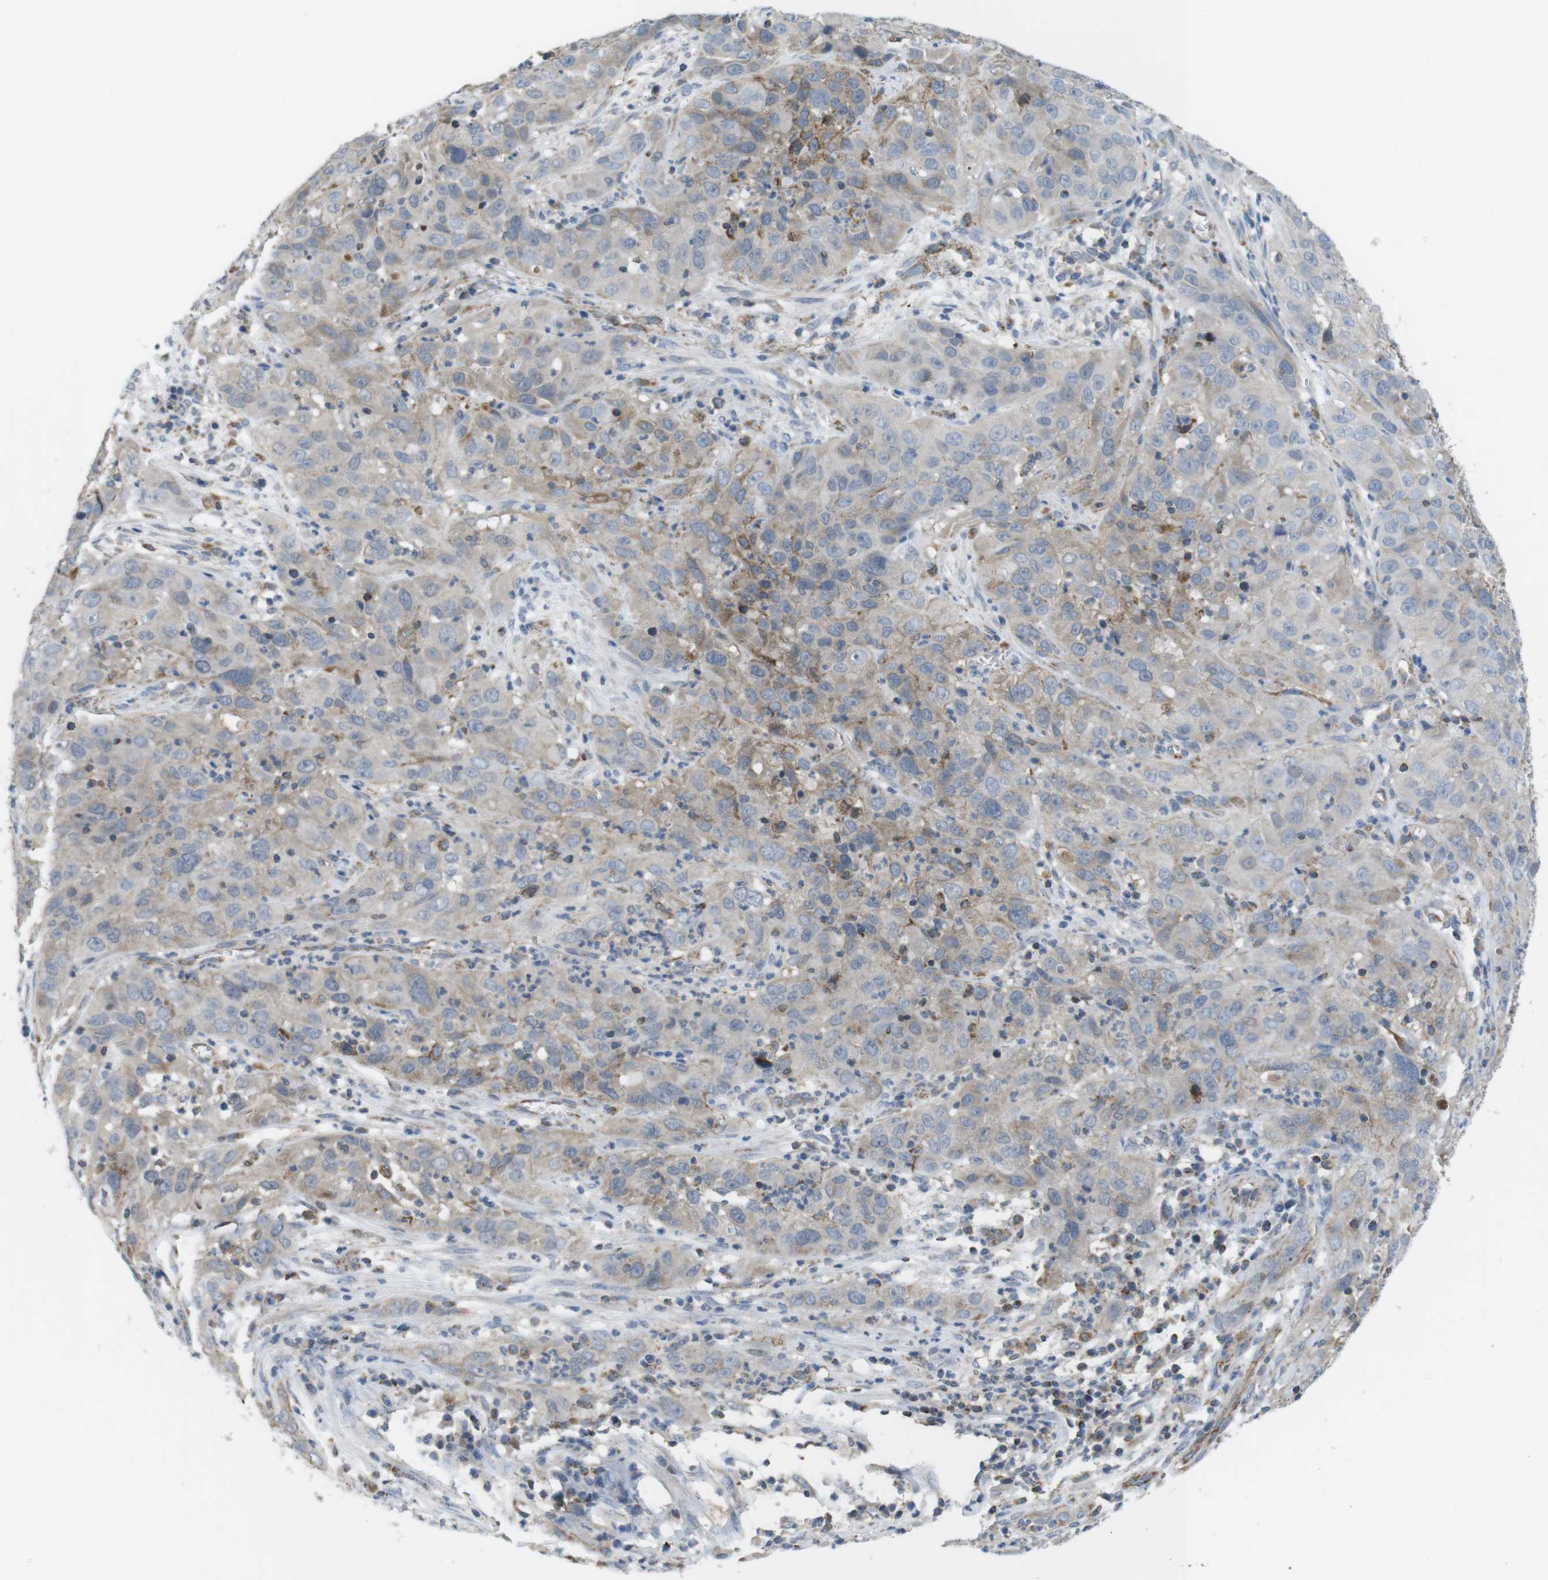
{"staining": {"intensity": "weak", "quantity": "25%-75%", "location": "cytoplasmic/membranous"}, "tissue": "cervical cancer", "cell_type": "Tumor cells", "image_type": "cancer", "snomed": [{"axis": "morphology", "description": "Squamous cell carcinoma, NOS"}, {"axis": "topography", "description": "Cervix"}], "caption": "Cervical cancer (squamous cell carcinoma) tissue demonstrates weak cytoplasmic/membranous expression in about 25%-75% of tumor cells", "gene": "GRIK2", "patient": {"sex": "female", "age": 32}}